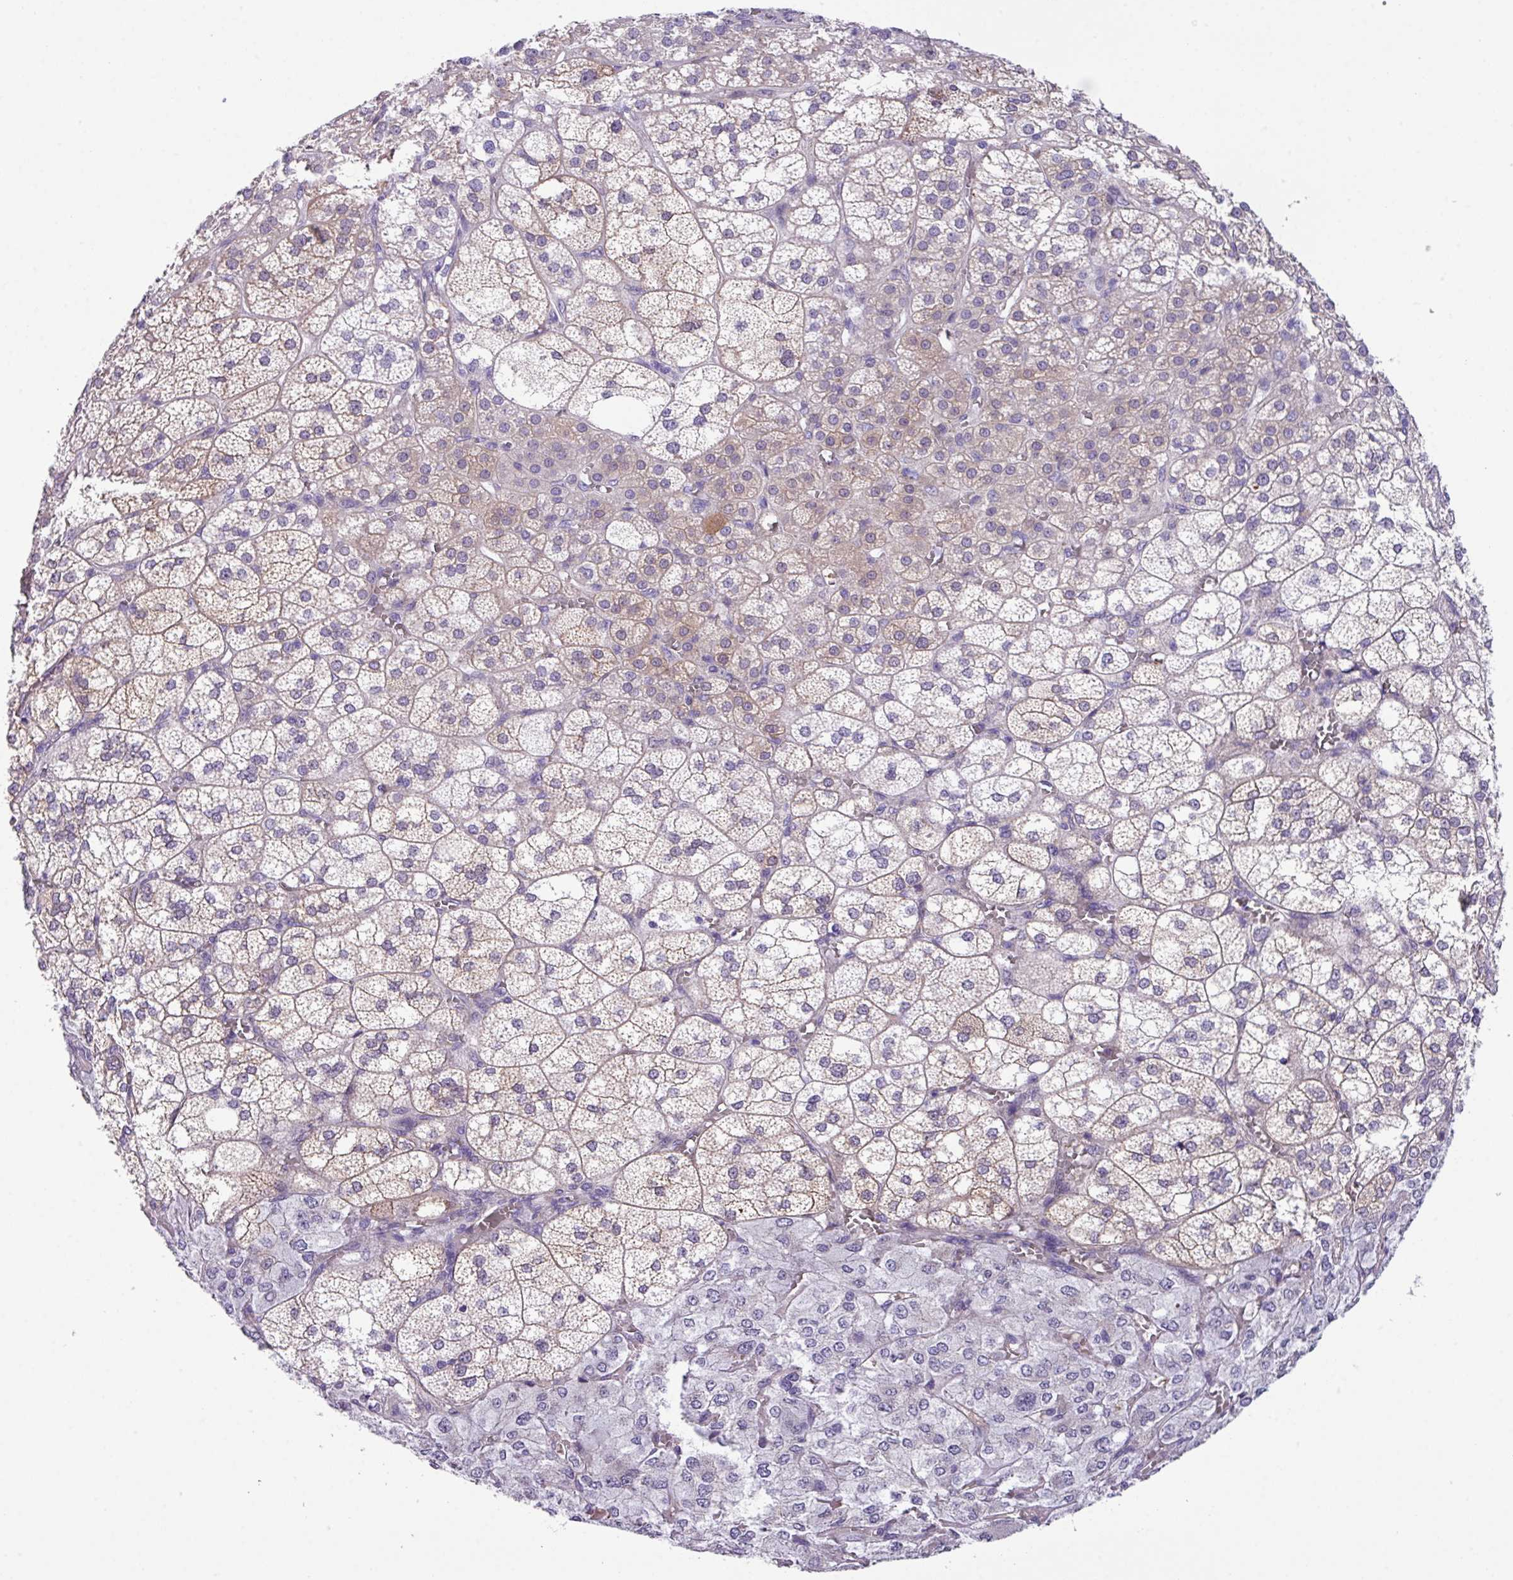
{"staining": {"intensity": "weak", "quantity": "<25%", "location": "cytoplasmic/membranous,nuclear"}, "tissue": "adrenal gland", "cell_type": "Glandular cells", "image_type": "normal", "snomed": [{"axis": "morphology", "description": "Normal tissue, NOS"}, {"axis": "topography", "description": "Adrenal gland"}], "caption": "Image shows no protein positivity in glandular cells of normal adrenal gland.", "gene": "DNAL1", "patient": {"sex": "female", "age": 60}}